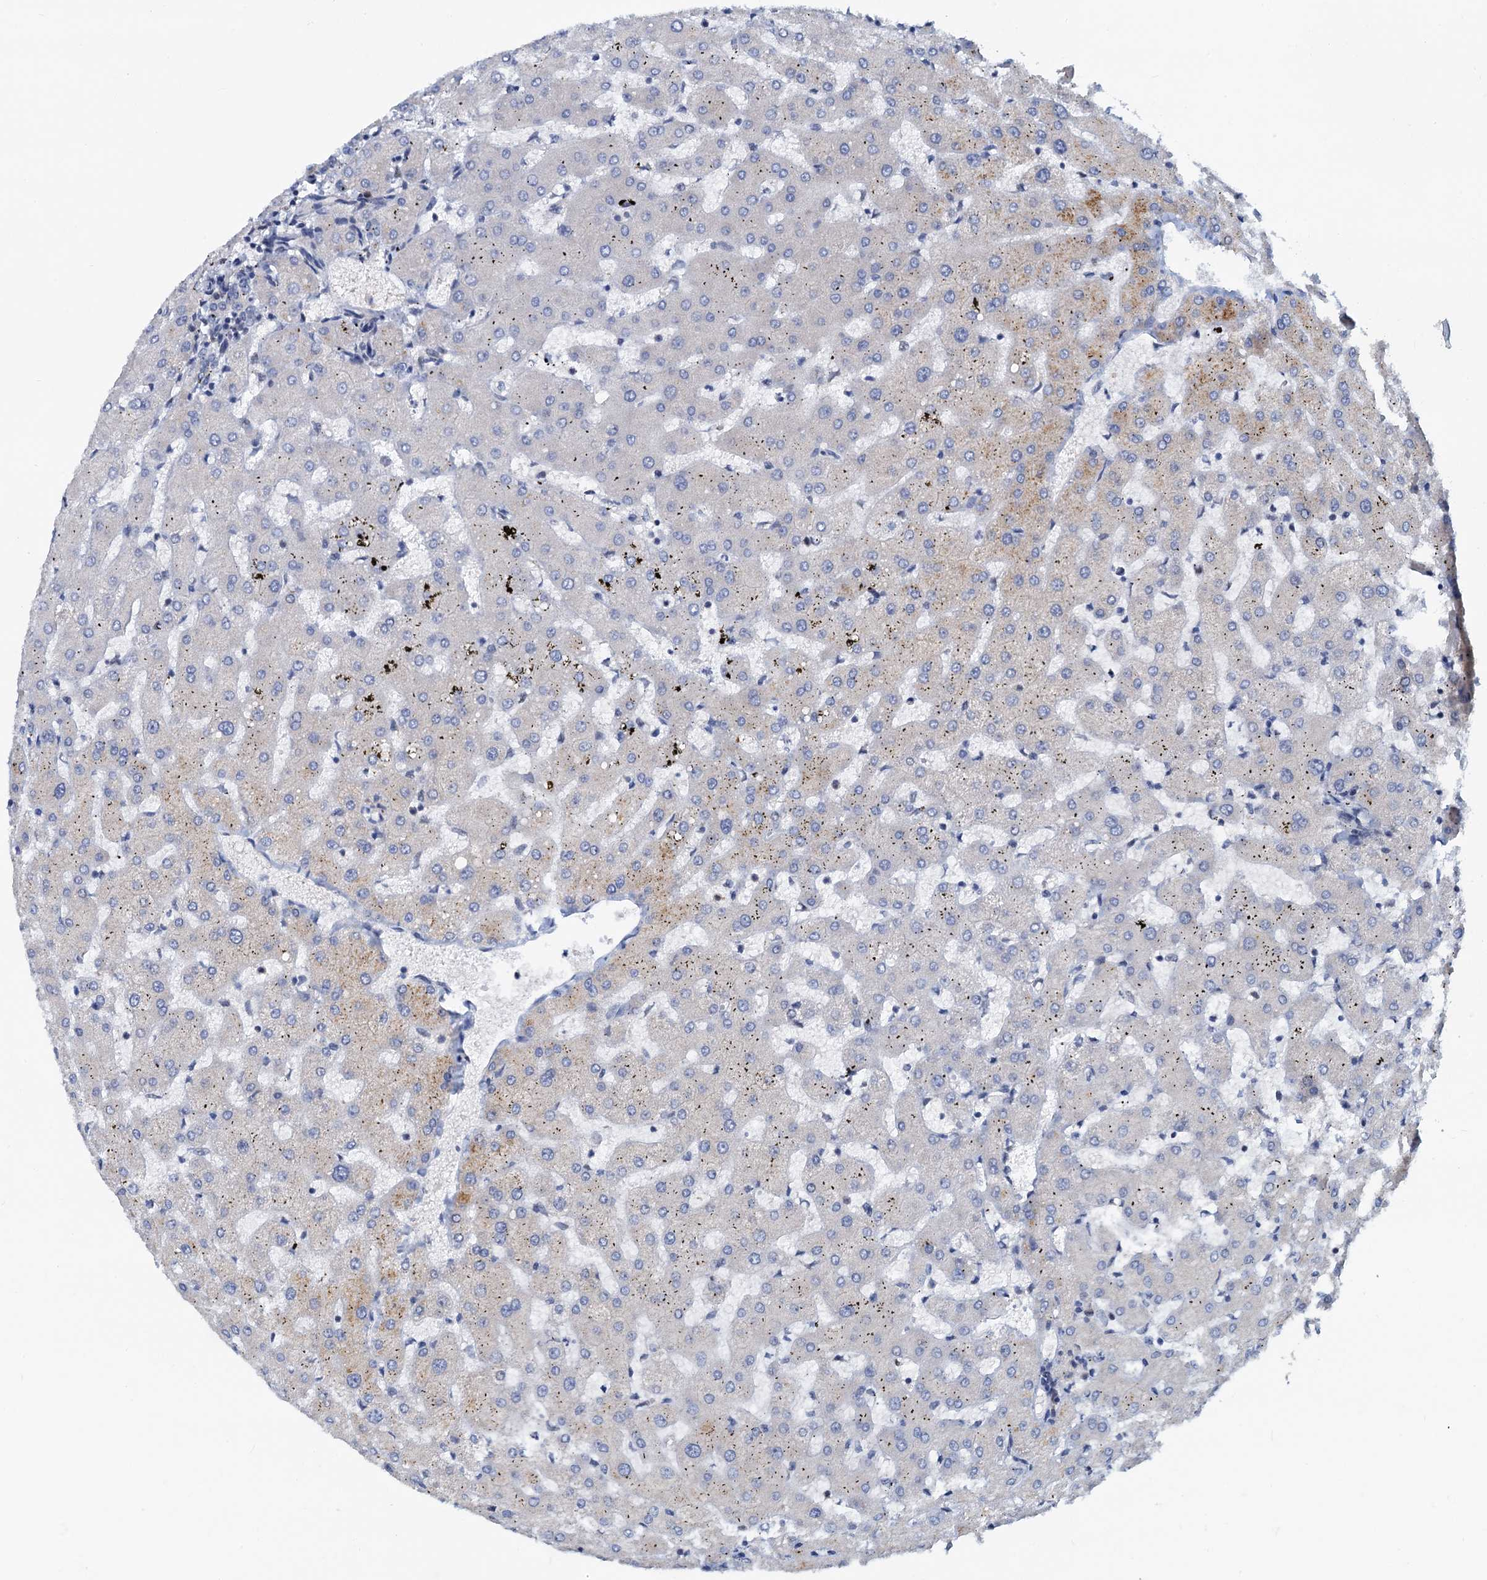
{"staining": {"intensity": "negative", "quantity": "none", "location": "none"}, "tissue": "liver", "cell_type": "Cholangiocytes", "image_type": "normal", "snomed": [{"axis": "morphology", "description": "Normal tissue, NOS"}, {"axis": "topography", "description": "Liver"}], "caption": "An IHC histopathology image of unremarkable liver is shown. There is no staining in cholangiocytes of liver.", "gene": "PTGES3", "patient": {"sex": "female", "age": 63}}